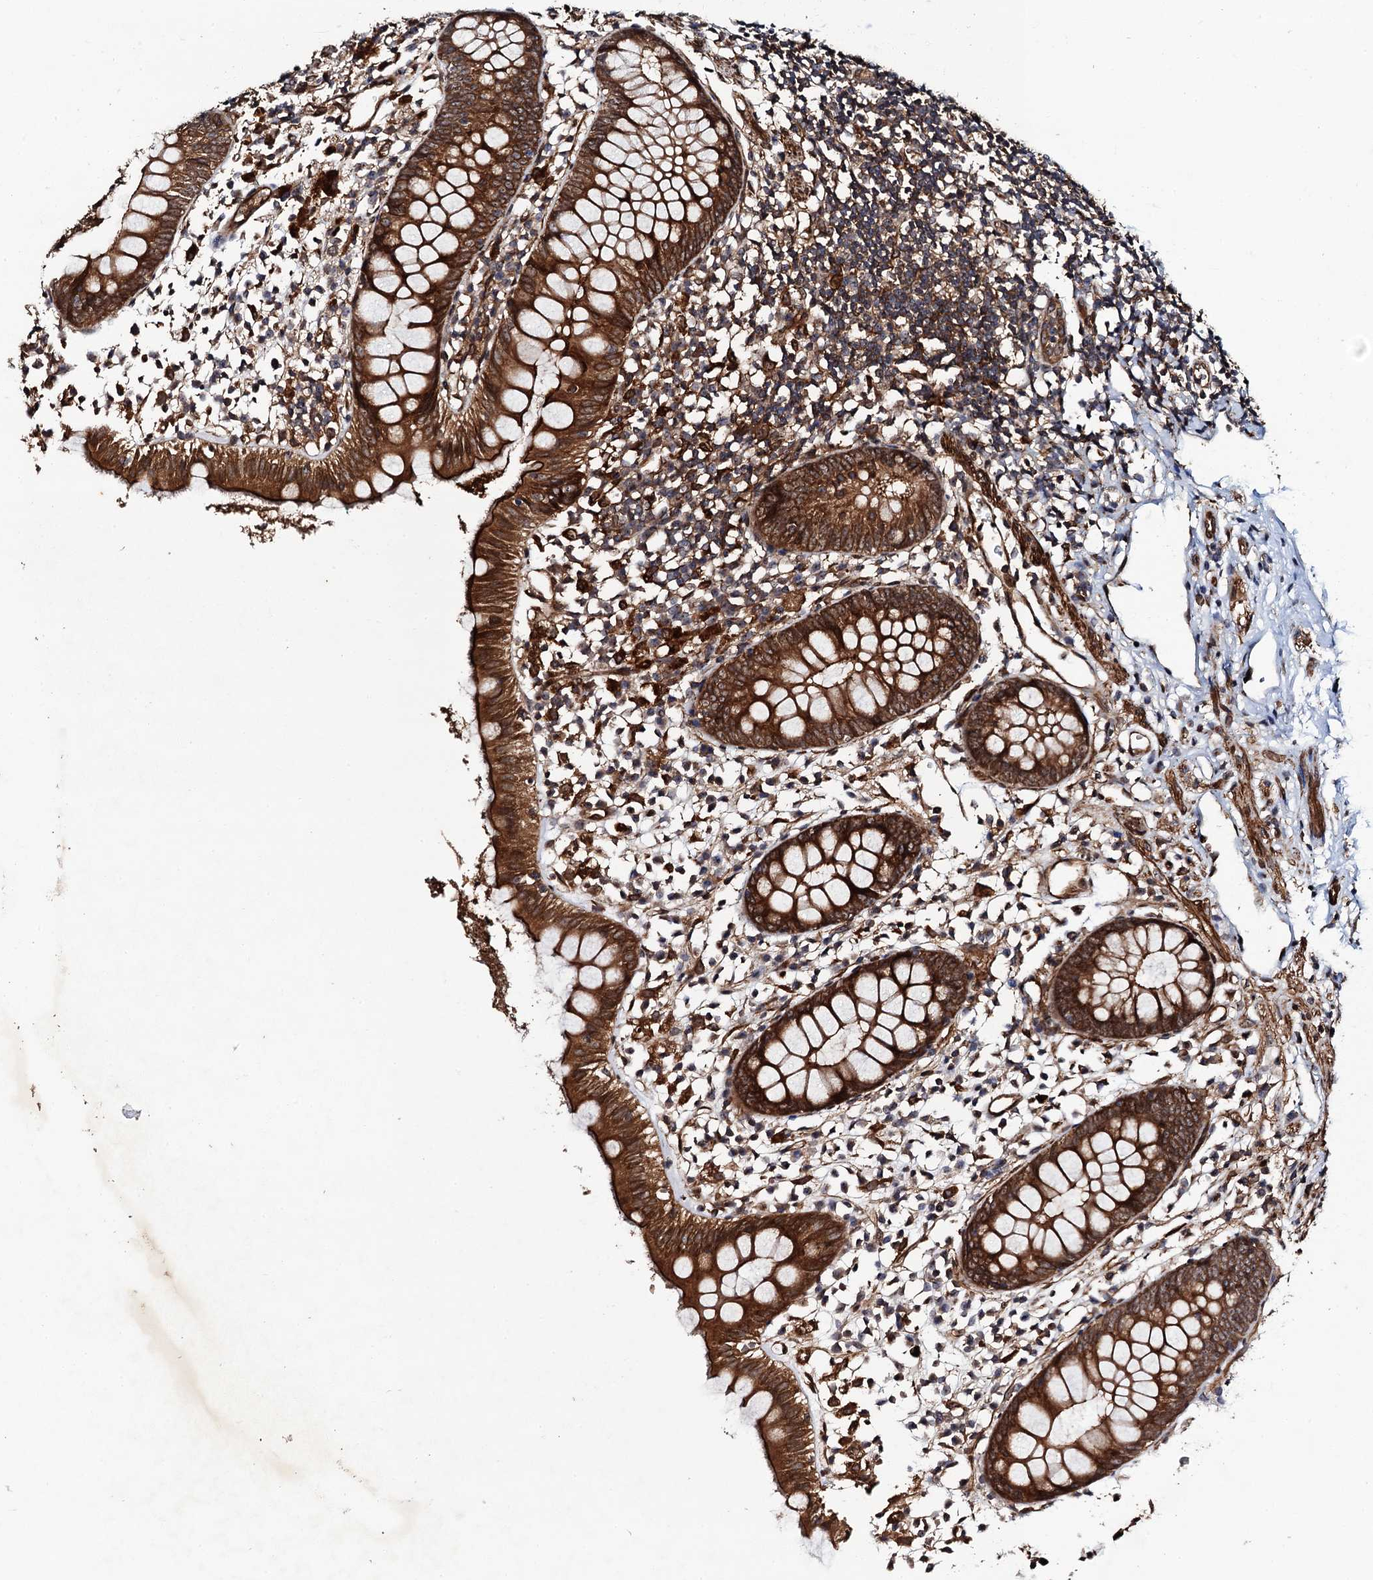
{"staining": {"intensity": "strong", "quantity": ">75%", "location": "cytoplasmic/membranous"}, "tissue": "appendix", "cell_type": "Glandular cells", "image_type": "normal", "snomed": [{"axis": "morphology", "description": "Normal tissue, NOS"}, {"axis": "topography", "description": "Appendix"}], "caption": "High-magnification brightfield microscopy of unremarkable appendix stained with DAB (brown) and counterstained with hematoxylin (blue). glandular cells exhibit strong cytoplasmic/membranous expression is seen in about>75% of cells. (Stains: DAB in brown, nuclei in blue, Microscopy: brightfield microscopy at high magnification).", "gene": "BORA", "patient": {"sex": "female", "age": 20}}